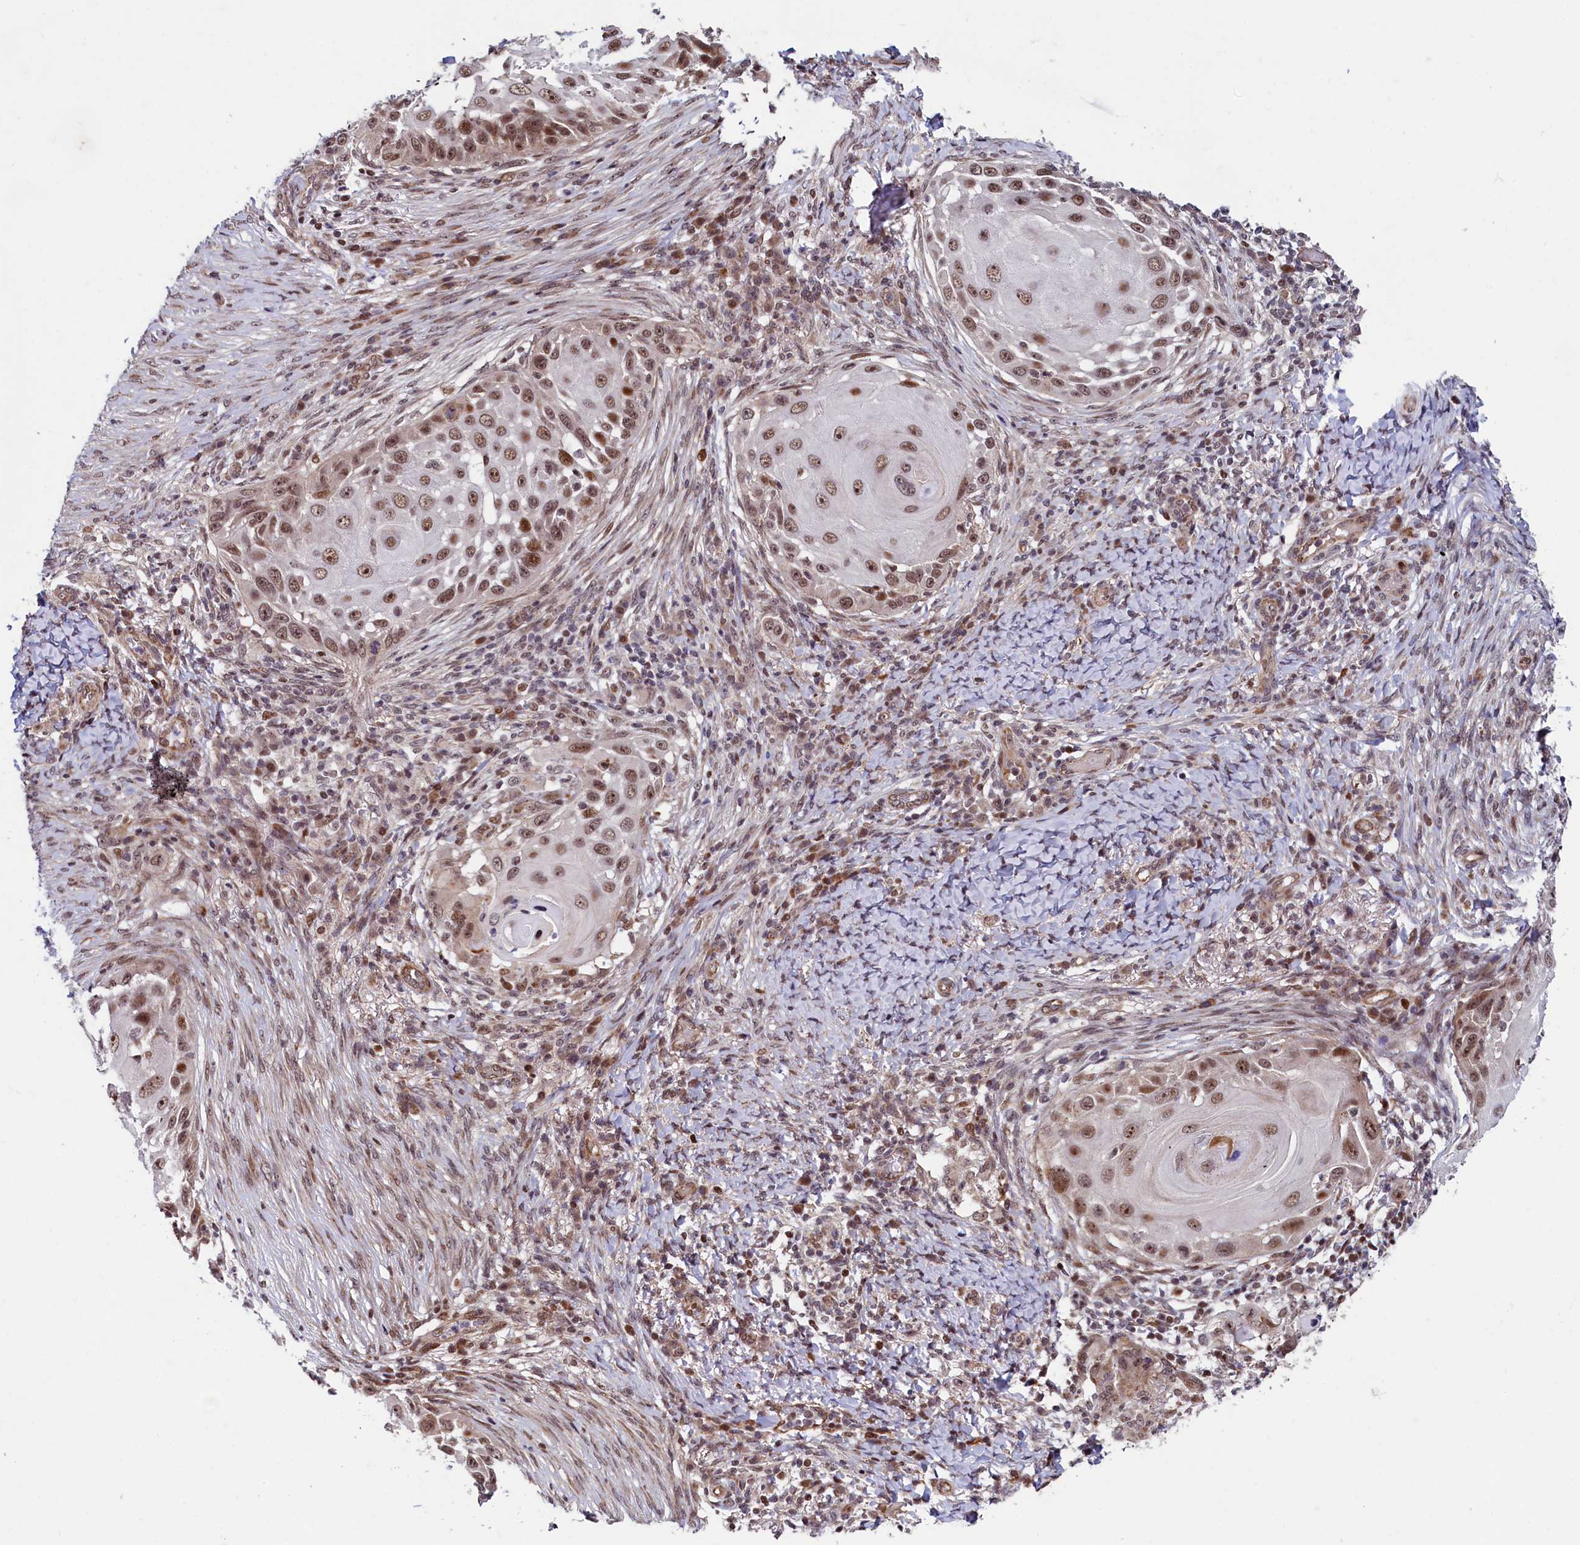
{"staining": {"intensity": "moderate", "quantity": ">75%", "location": "nuclear"}, "tissue": "skin cancer", "cell_type": "Tumor cells", "image_type": "cancer", "snomed": [{"axis": "morphology", "description": "Squamous cell carcinoma, NOS"}, {"axis": "topography", "description": "Skin"}], "caption": "Approximately >75% of tumor cells in skin cancer (squamous cell carcinoma) show moderate nuclear protein positivity as visualized by brown immunohistochemical staining.", "gene": "LEO1", "patient": {"sex": "female", "age": 44}}